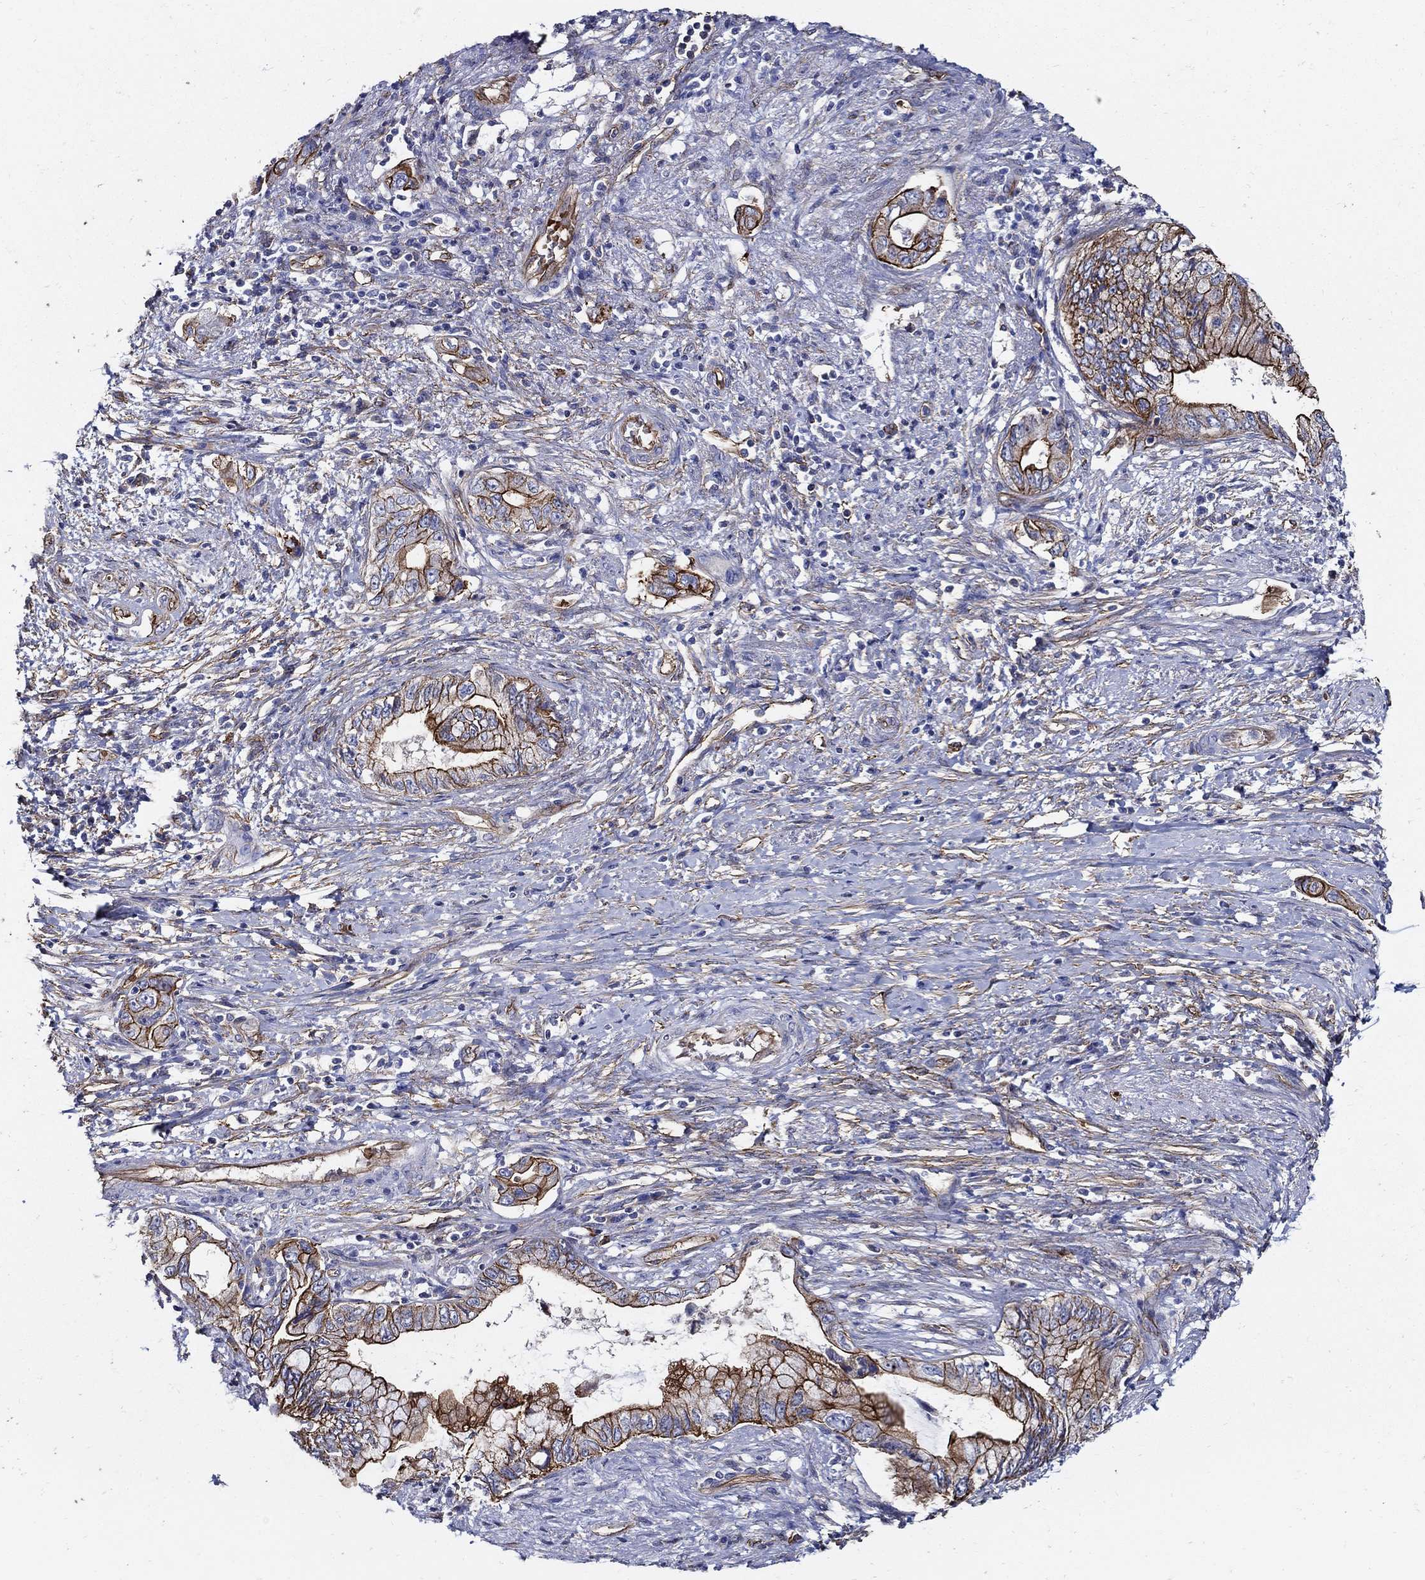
{"staining": {"intensity": "strong", "quantity": "25%-75%", "location": "cytoplasmic/membranous"}, "tissue": "pancreatic cancer", "cell_type": "Tumor cells", "image_type": "cancer", "snomed": [{"axis": "morphology", "description": "Adenocarcinoma, NOS"}, {"axis": "topography", "description": "Pancreas"}], "caption": "Immunohistochemical staining of pancreatic adenocarcinoma shows strong cytoplasmic/membranous protein staining in approximately 25%-75% of tumor cells. (DAB = brown stain, brightfield microscopy at high magnification).", "gene": "APBB3", "patient": {"sex": "female", "age": 73}}